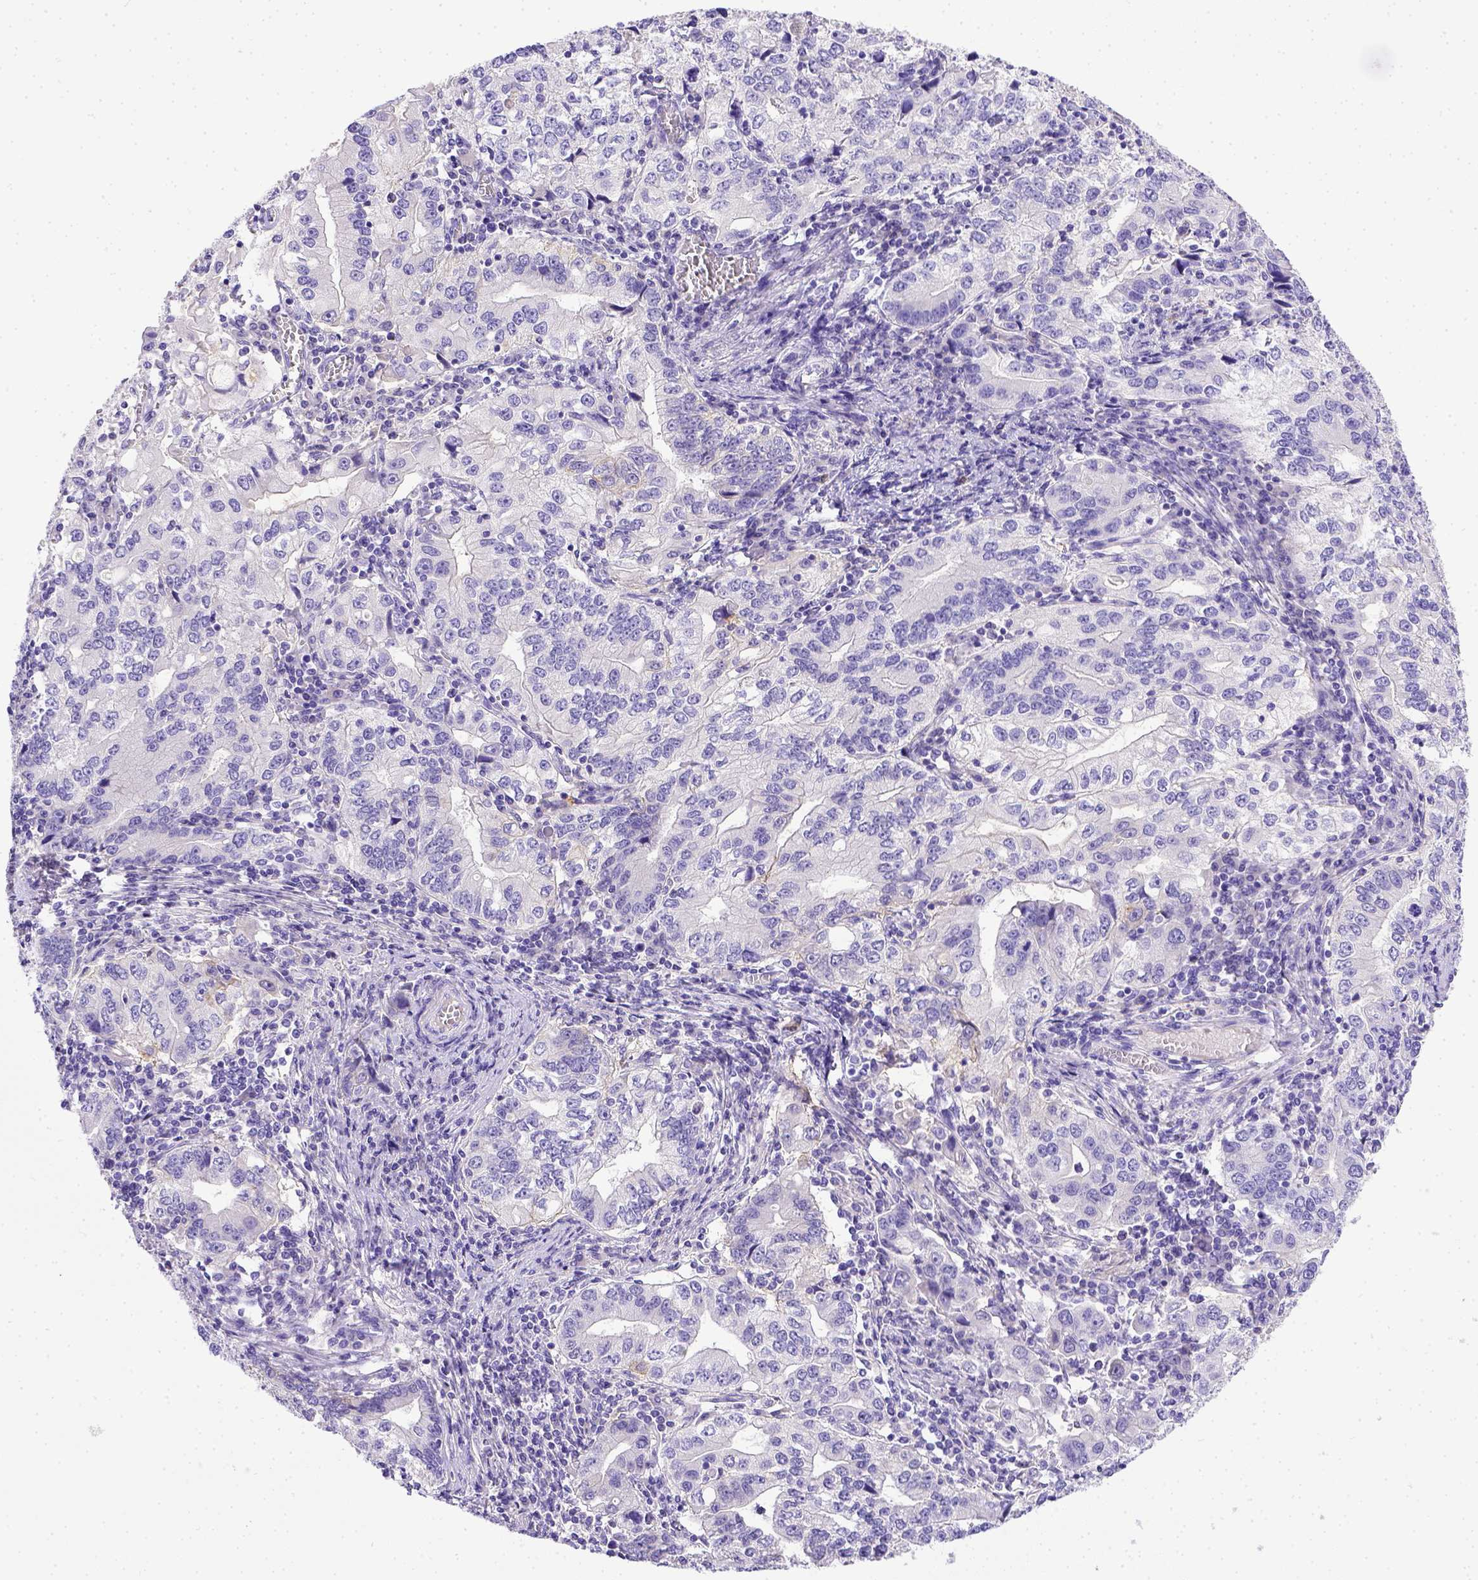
{"staining": {"intensity": "negative", "quantity": "none", "location": "none"}, "tissue": "stomach cancer", "cell_type": "Tumor cells", "image_type": "cancer", "snomed": [{"axis": "morphology", "description": "Adenocarcinoma, NOS"}, {"axis": "topography", "description": "Stomach, lower"}], "caption": "The IHC photomicrograph has no significant positivity in tumor cells of adenocarcinoma (stomach) tissue.", "gene": "BTN1A1", "patient": {"sex": "female", "age": 72}}